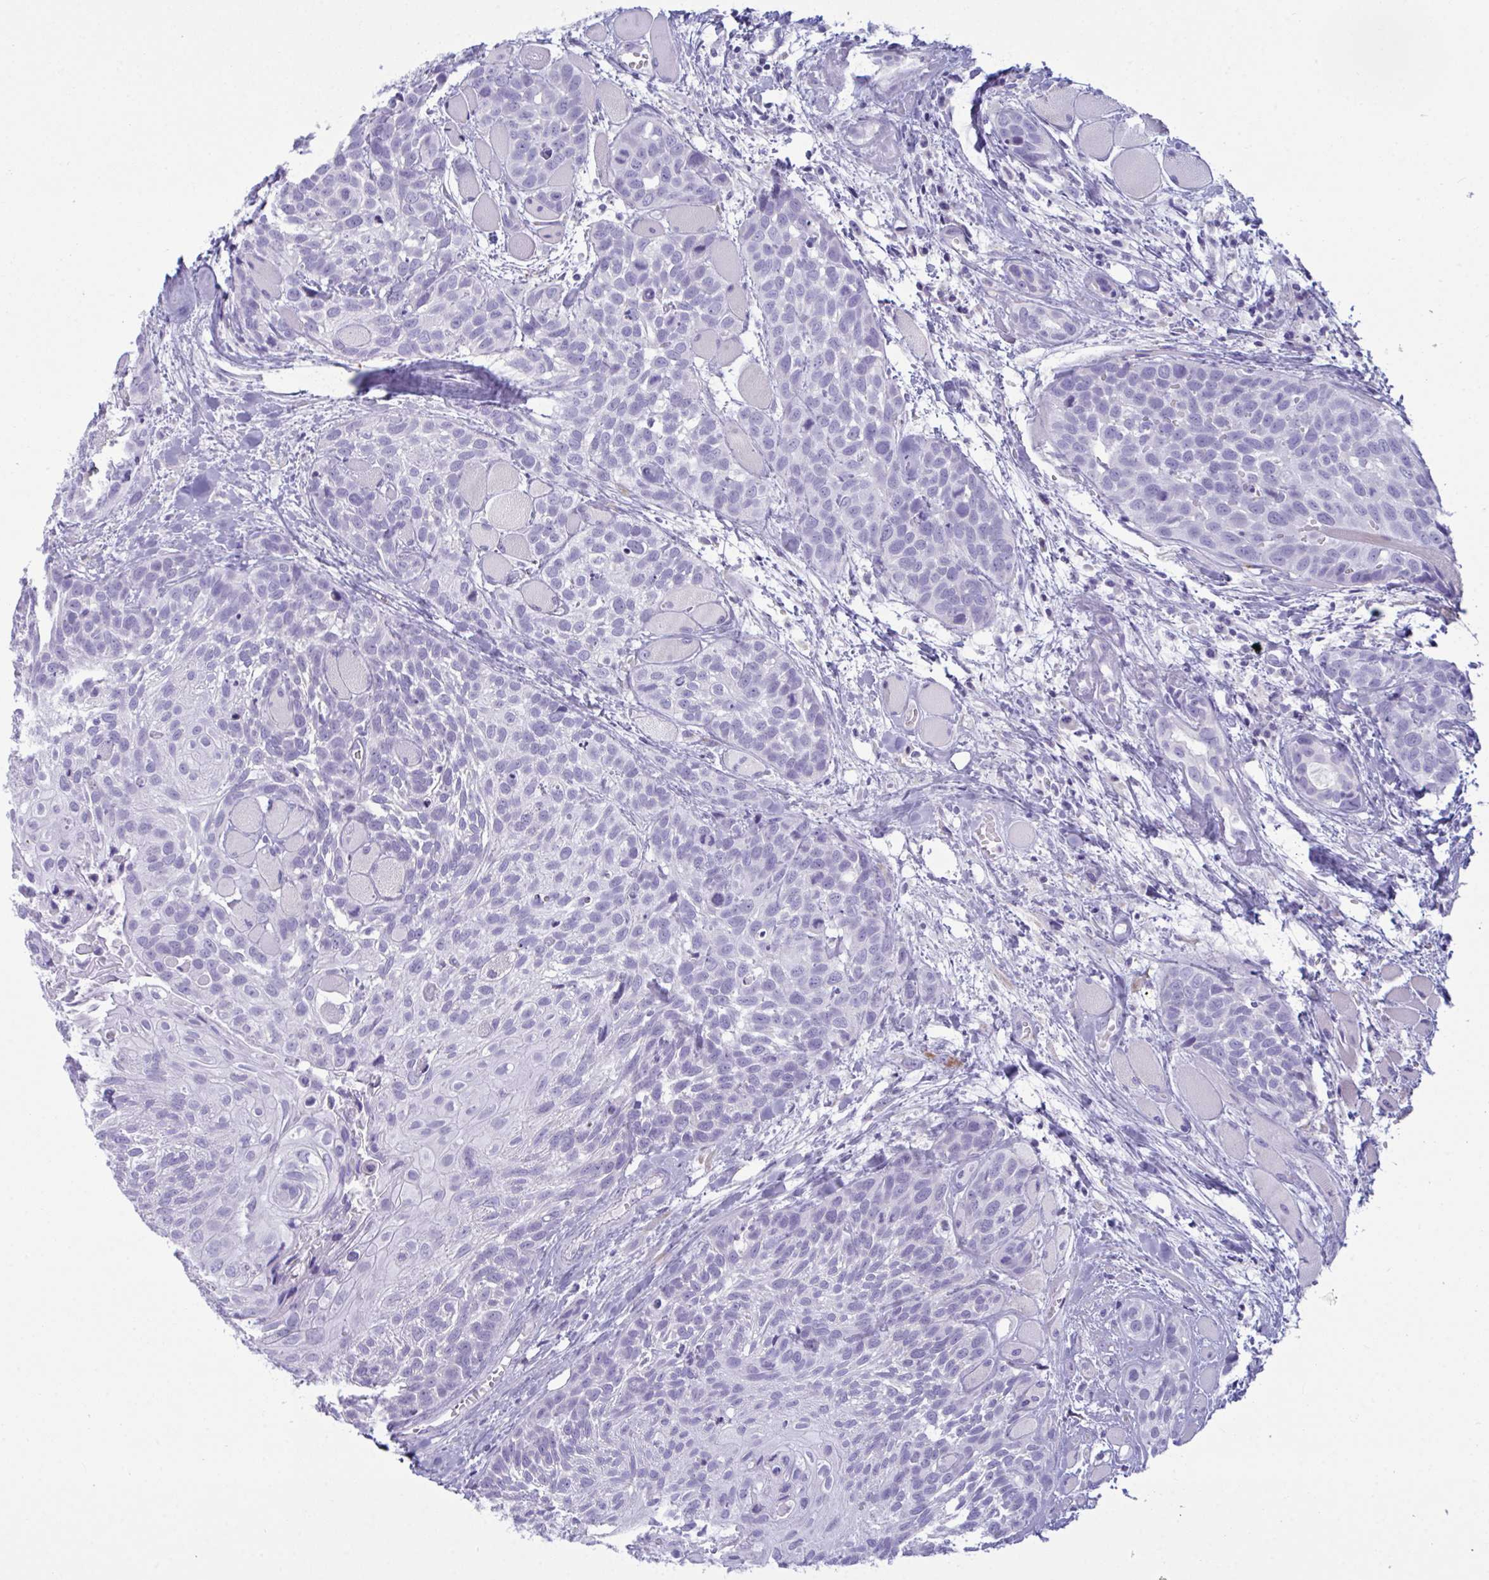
{"staining": {"intensity": "negative", "quantity": "none", "location": "none"}, "tissue": "head and neck cancer", "cell_type": "Tumor cells", "image_type": "cancer", "snomed": [{"axis": "morphology", "description": "Squamous cell carcinoma, NOS"}, {"axis": "topography", "description": "Head-Neck"}], "caption": "A histopathology image of squamous cell carcinoma (head and neck) stained for a protein reveals no brown staining in tumor cells.", "gene": "BBS1", "patient": {"sex": "female", "age": 50}}